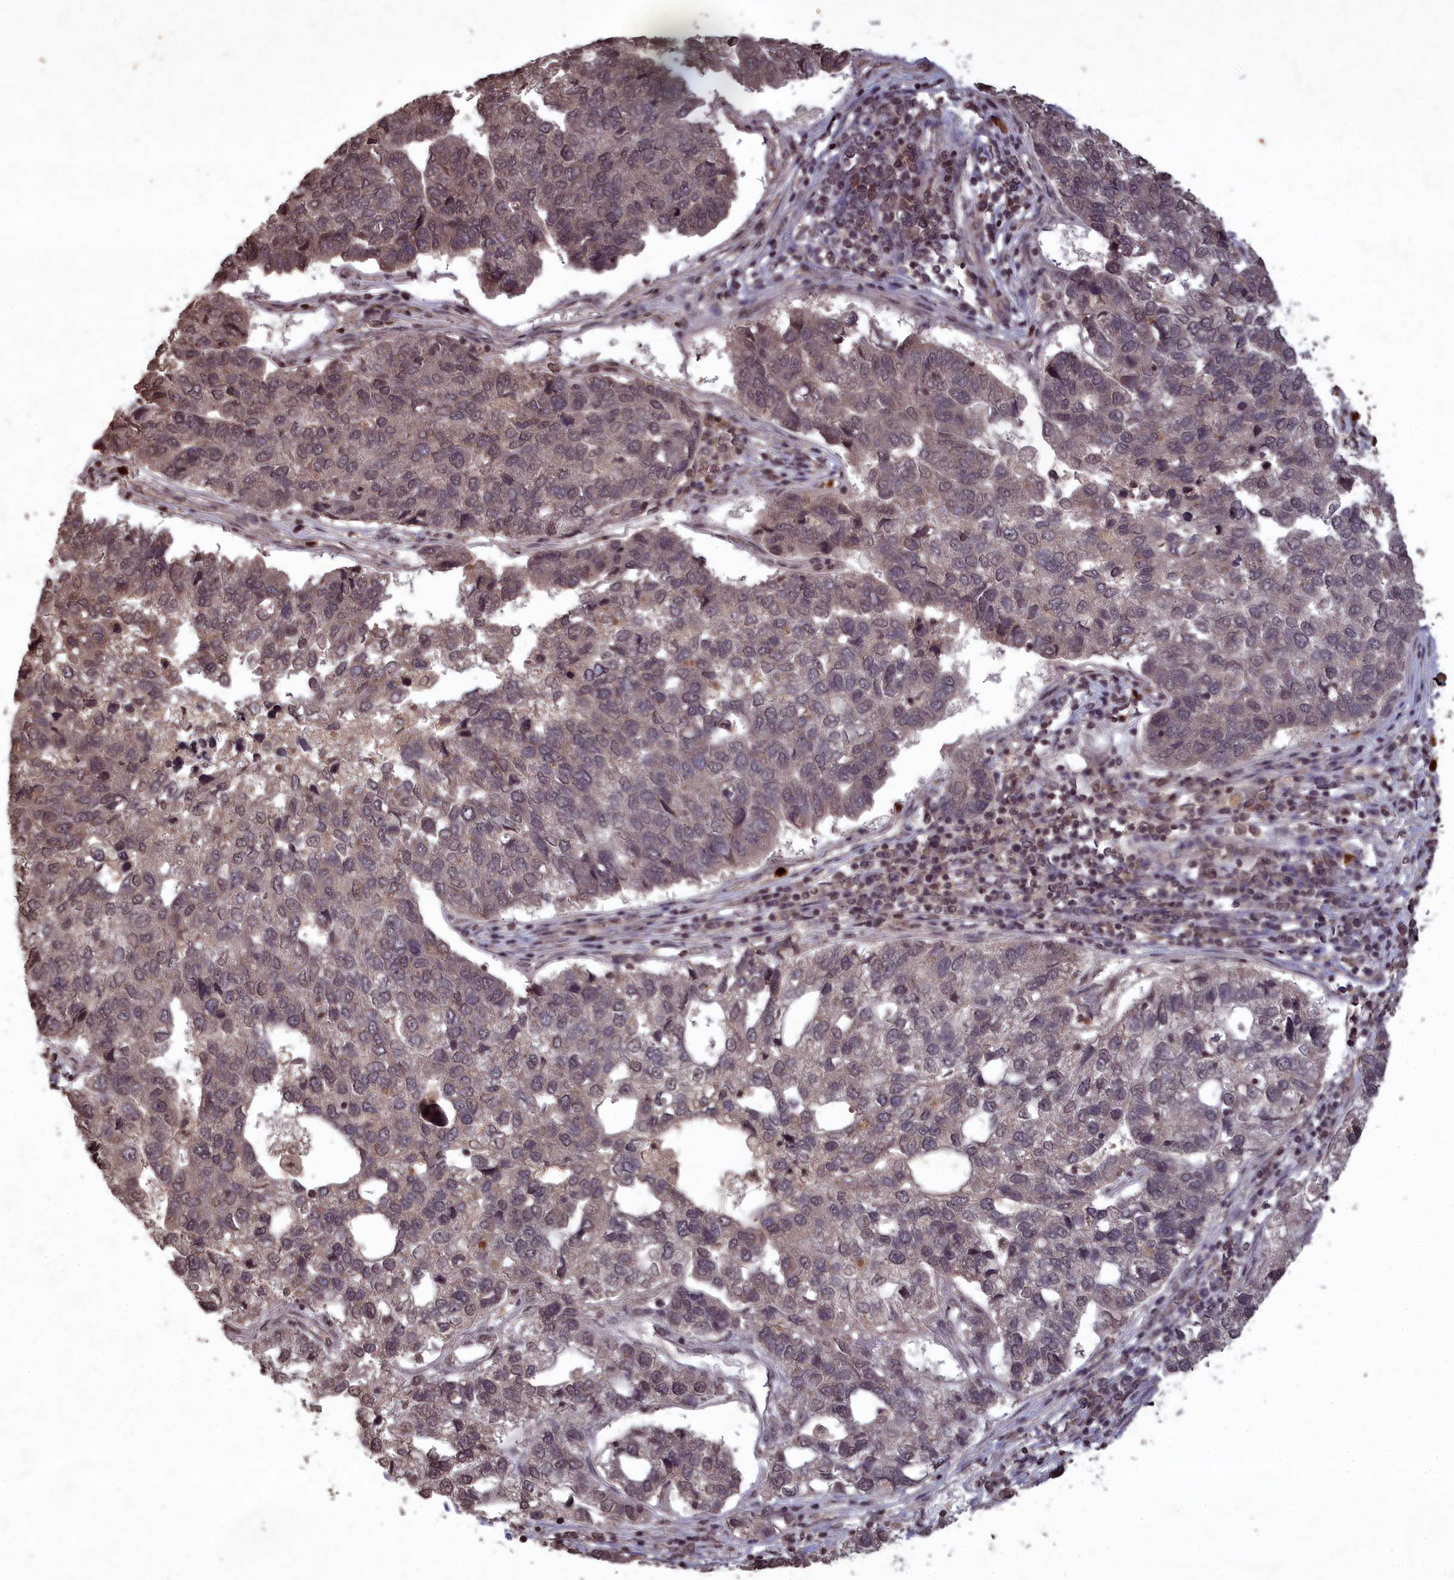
{"staining": {"intensity": "weak", "quantity": "<25%", "location": "nuclear"}, "tissue": "pancreatic cancer", "cell_type": "Tumor cells", "image_type": "cancer", "snomed": [{"axis": "morphology", "description": "Adenocarcinoma, NOS"}, {"axis": "topography", "description": "Pancreas"}], "caption": "This is a micrograph of immunohistochemistry (IHC) staining of pancreatic cancer (adenocarcinoma), which shows no expression in tumor cells.", "gene": "SRMS", "patient": {"sex": "female", "age": 61}}